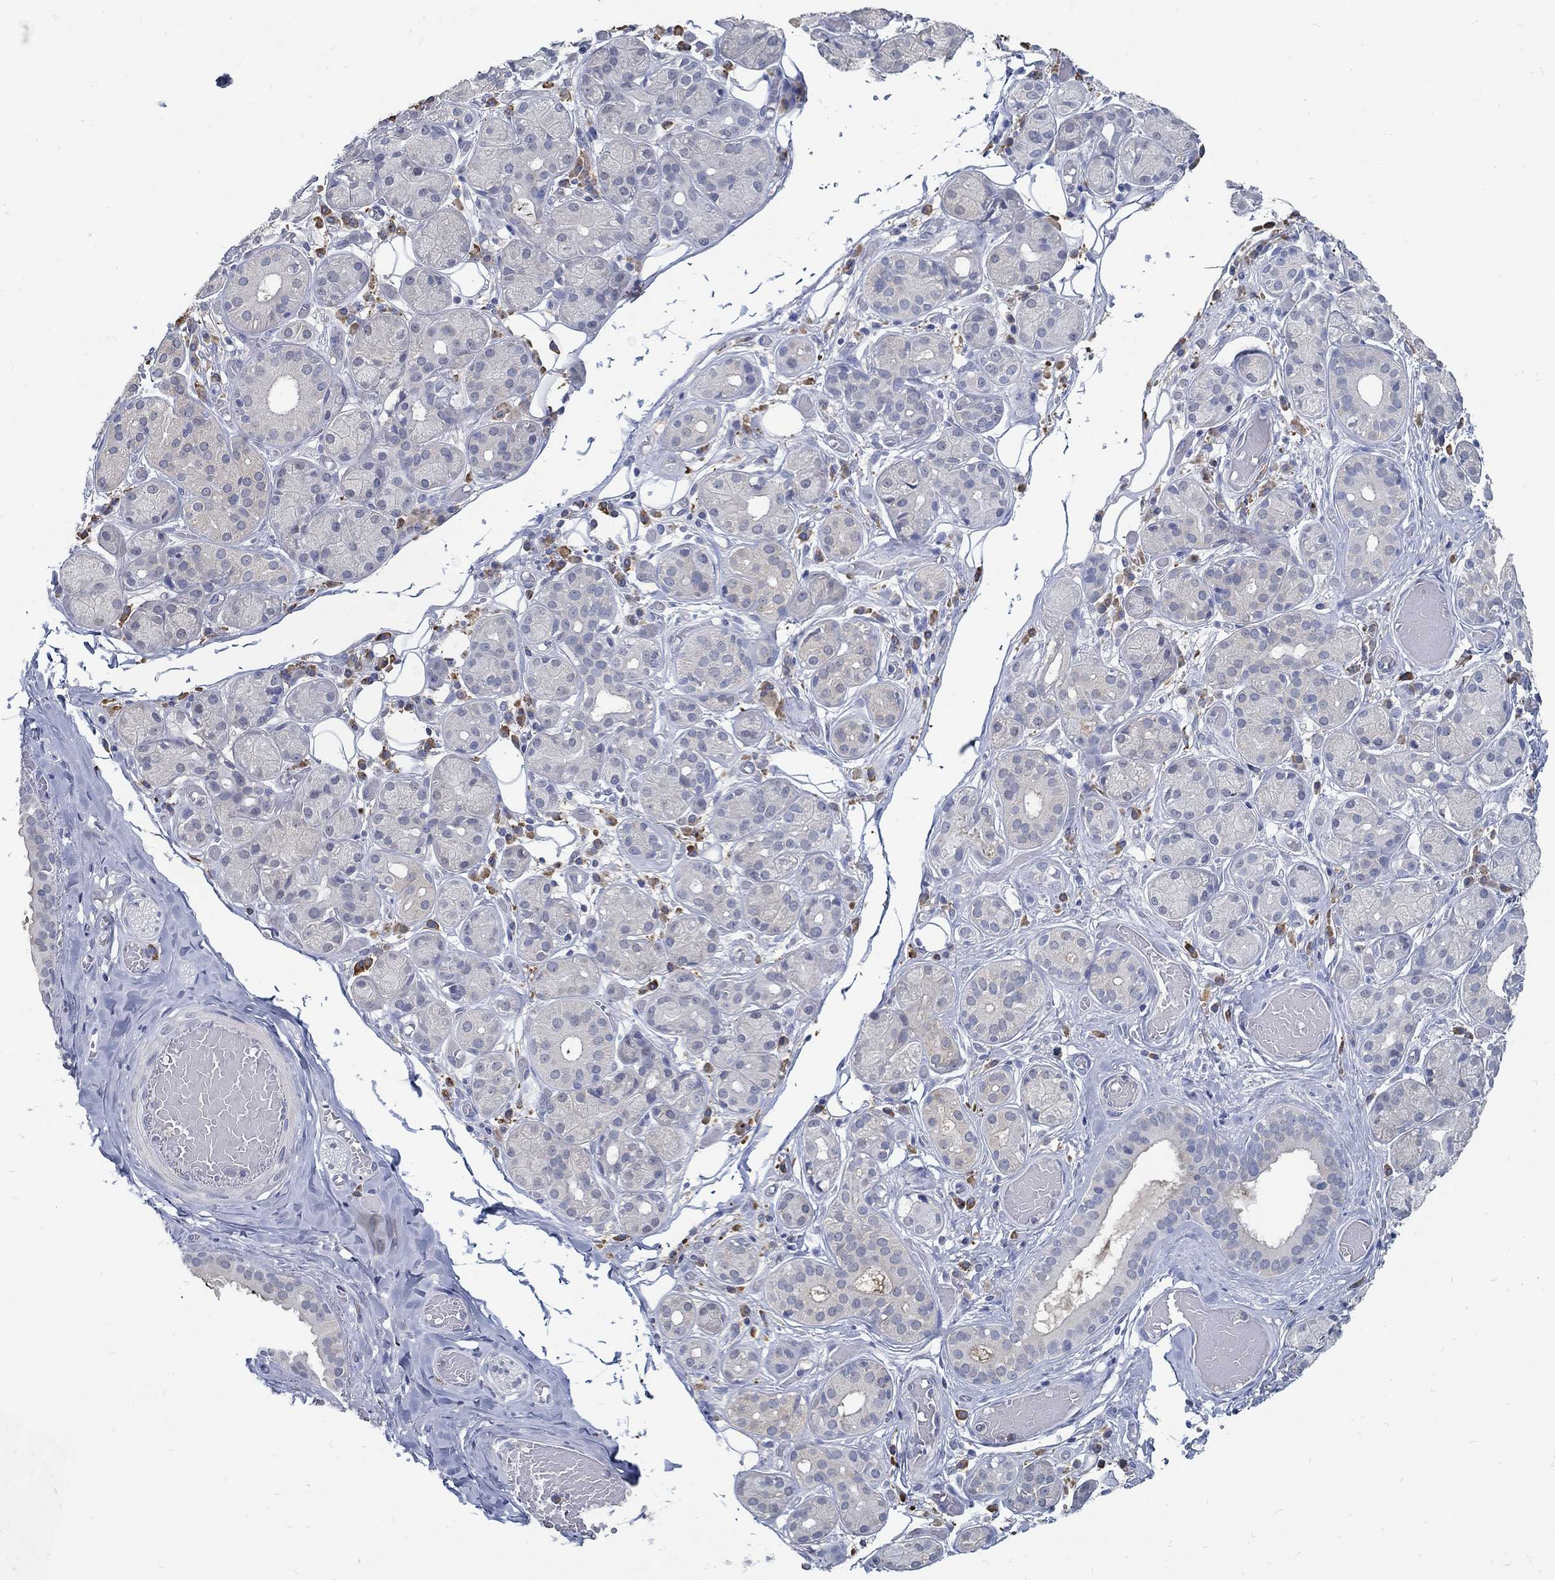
{"staining": {"intensity": "negative", "quantity": "none", "location": "none"}, "tissue": "salivary gland", "cell_type": "Glandular cells", "image_type": "normal", "snomed": [{"axis": "morphology", "description": "Normal tissue, NOS"}, {"axis": "topography", "description": "Salivary gland"}, {"axis": "topography", "description": "Peripheral nerve tissue"}], "caption": "This is an immunohistochemistry histopathology image of normal salivary gland. There is no expression in glandular cells.", "gene": "PCDH11X", "patient": {"sex": "male", "age": 71}}